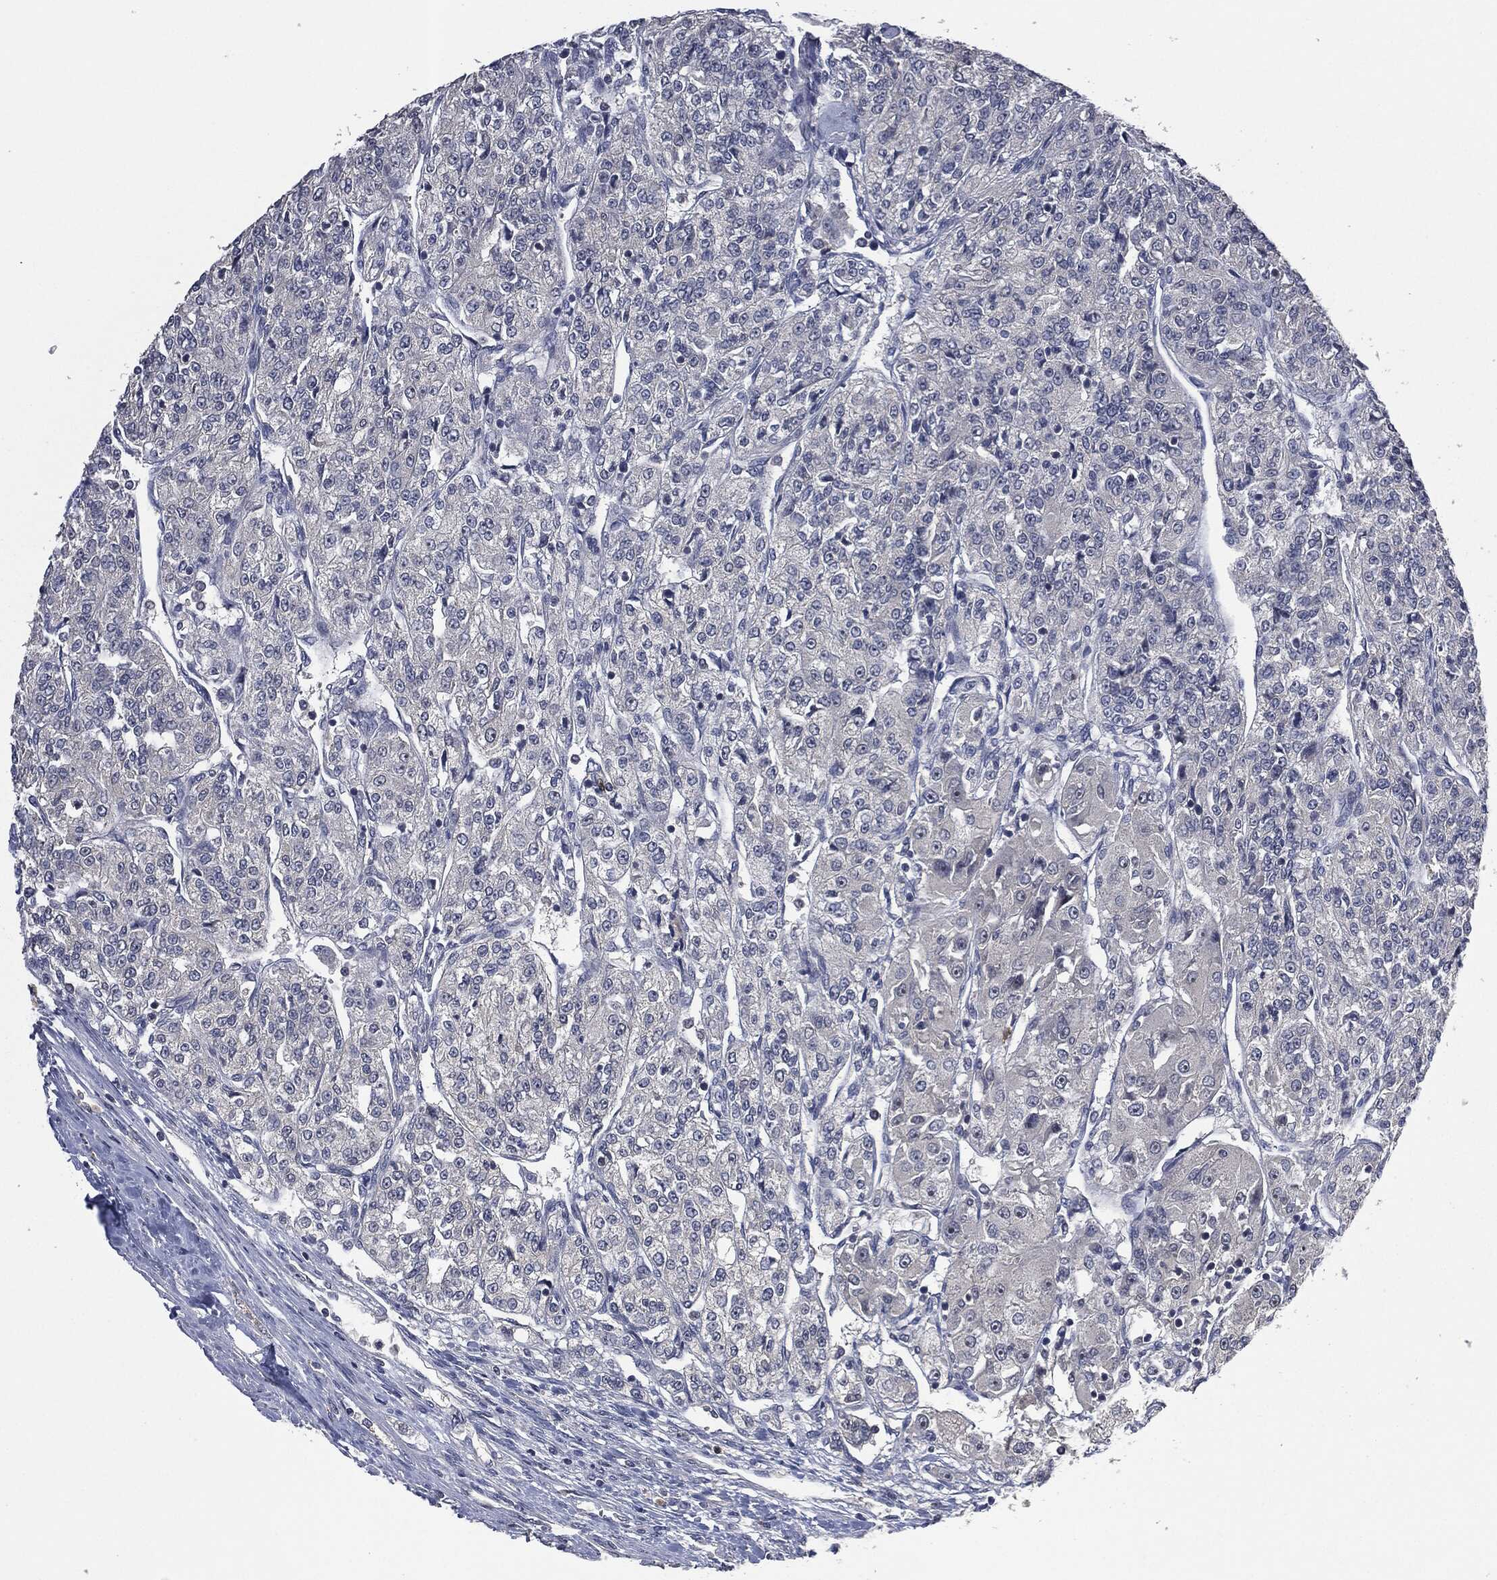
{"staining": {"intensity": "negative", "quantity": "none", "location": "none"}, "tissue": "renal cancer", "cell_type": "Tumor cells", "image_type": "cancer", "snomed": [{"axis": "morphology", "description": "Adenocarcinoma, NOS"}, {"axis": "topography", "description": "Kidney"}], "caption": "This is a image of immunohistochemistry staining of renal cancer (adenocarcinoma), which shows no expression in tumor cells.", "gene": "IL1RN", "patient": {"sex": "female", "age": 63}}